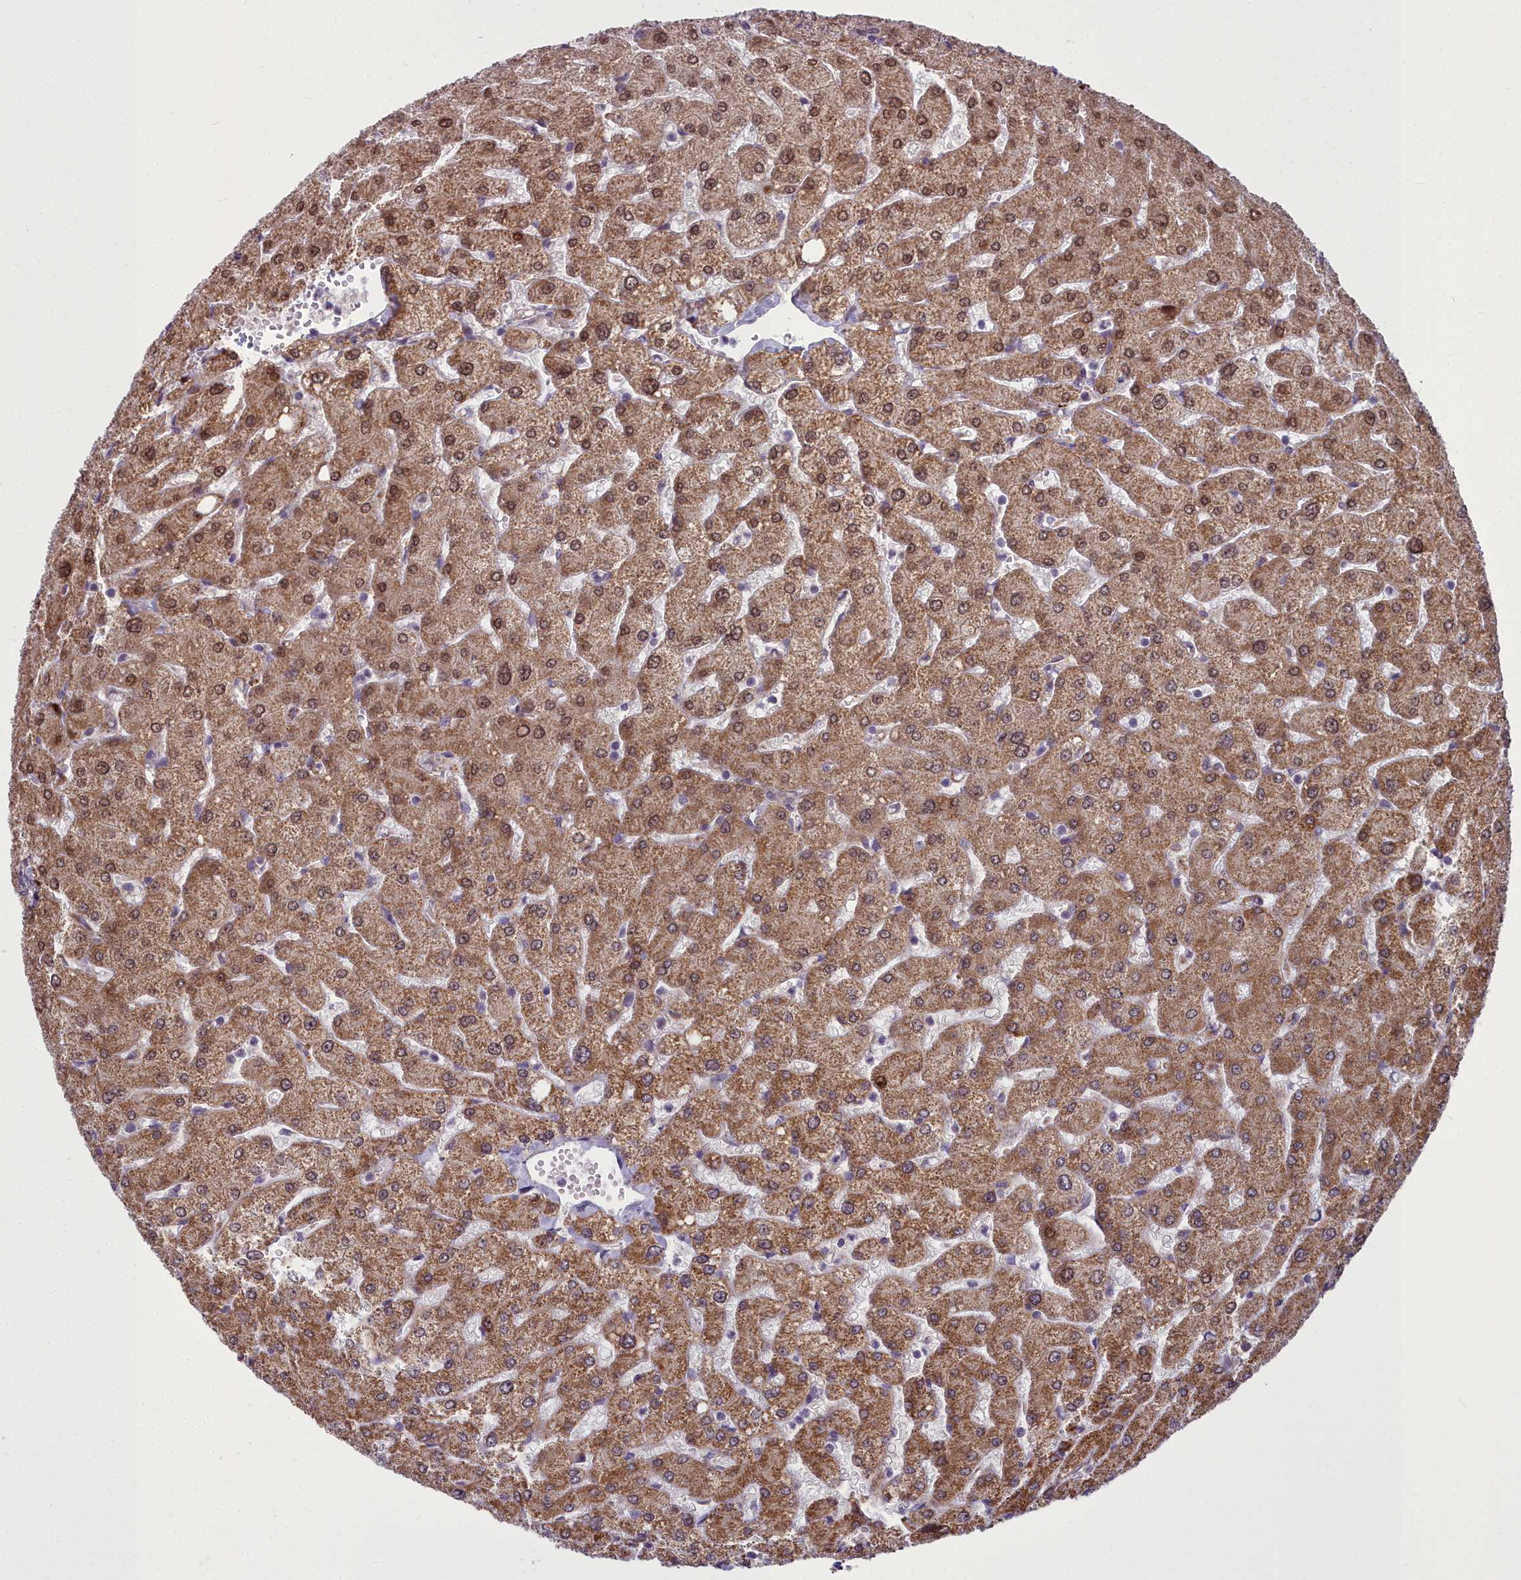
{"staining": {"intensity": "negative", "quantity": "none", "location": "none"}, "tissue": "liver", "cell_type": "Cholangiocytes", "image_type": "normal", "snomed": [{"axis": "morphology", "description": "Normal tissue, NOS"}, {"axis": "topography", "description": "Liver"}], "caption": "Immunohistochemistry (IHC) of benign human liver demonstrates no positivity in cholangiocytes.", "gene": "AP1M1", "patient": {"sex": "male", "age": 55}}